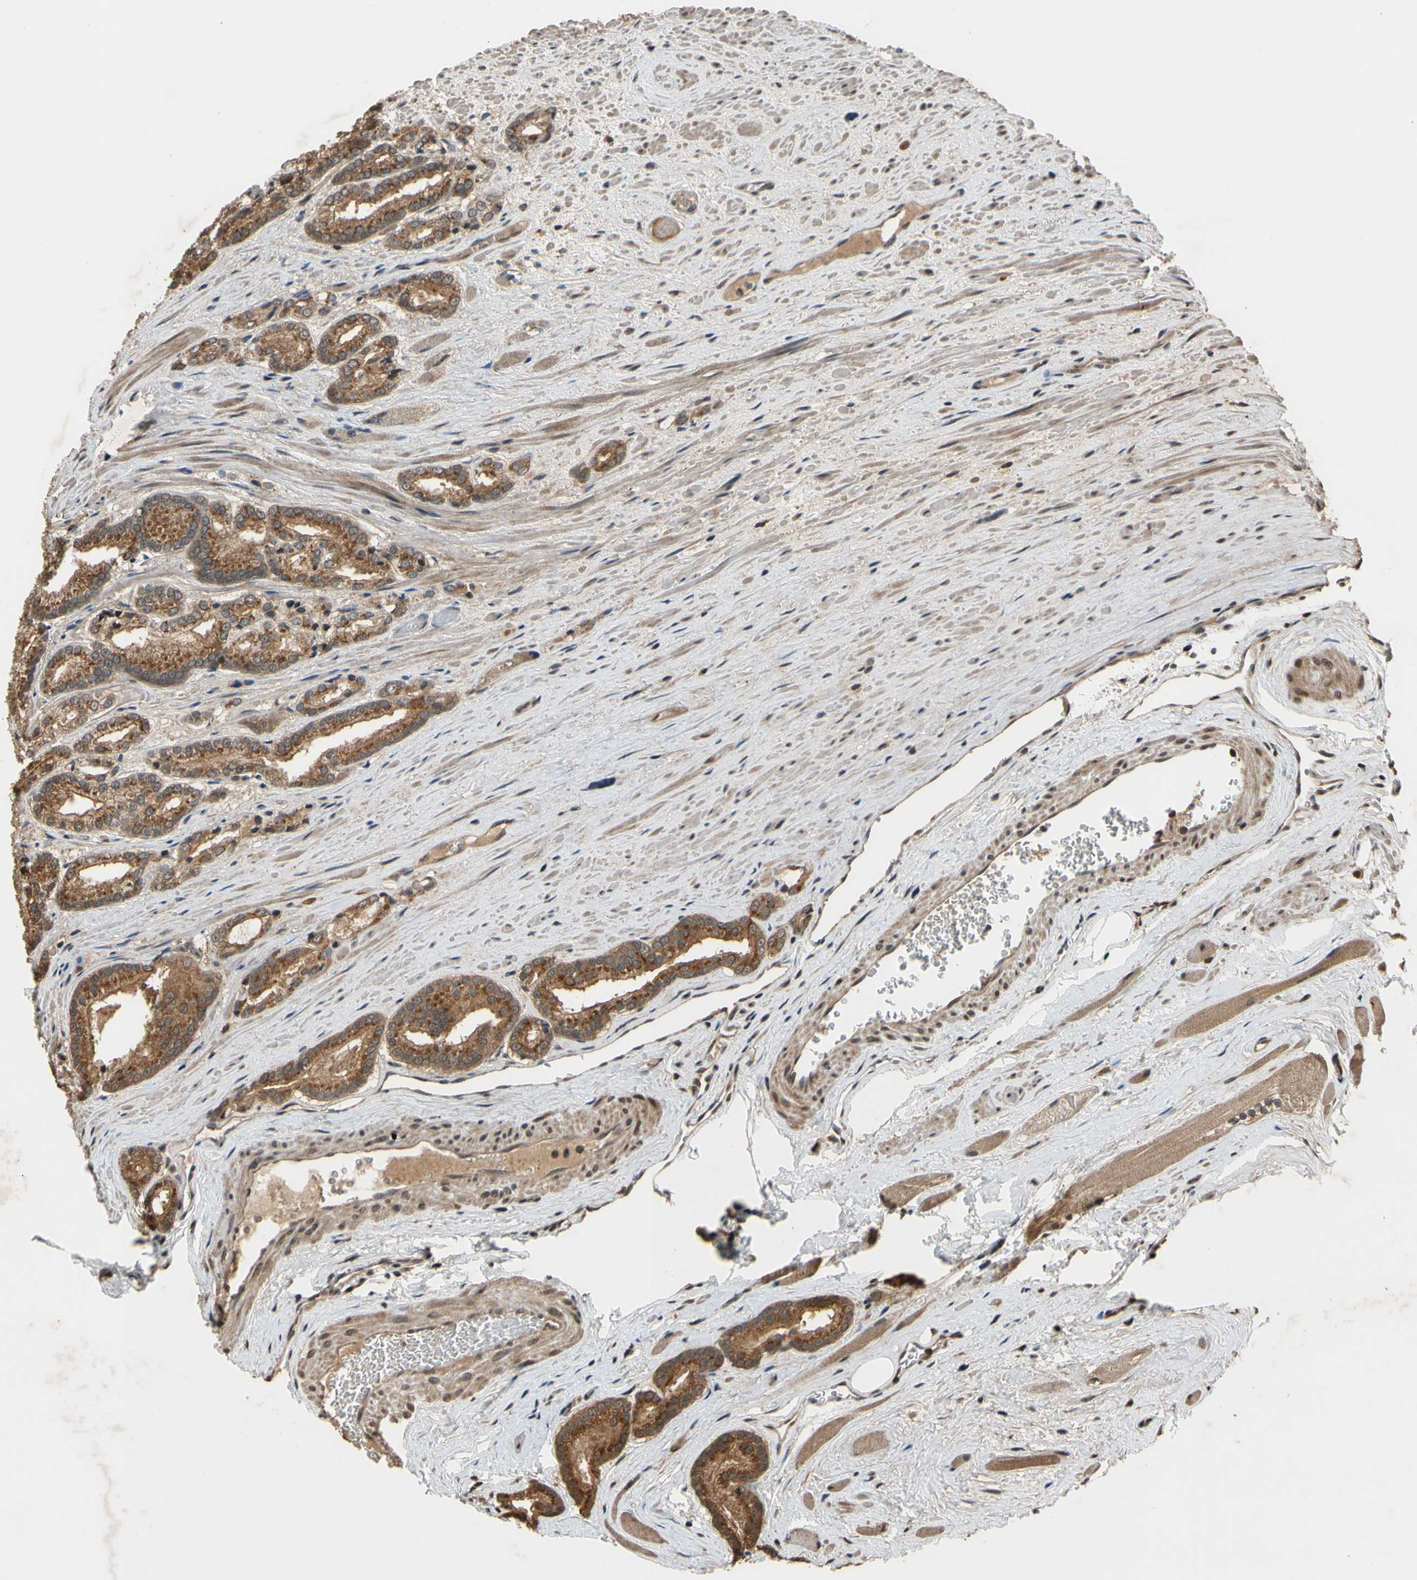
{"staining": {"intensity": "strong", "quantity": ">75%", "location": "cytoplasmic/membranous"}, "tissue": "prostate cancer", "cell_type": "Tumor cells", "image_type": "cancer", "snomed": [{"axis": "morphology", "description": "Adenocarcinoma, Low grade"}, {"axis": "topography", "description": "Prostate"}], "caption": "An IHC image of tumor tissue is shown. Protein staining in brown highlights strong cytoplasmic/membranous positivity in prostate low-grade adenocarcinoma within tumor cells.", "gene": "TMEM230", "patient": {"sex": "male", "age": 59}}